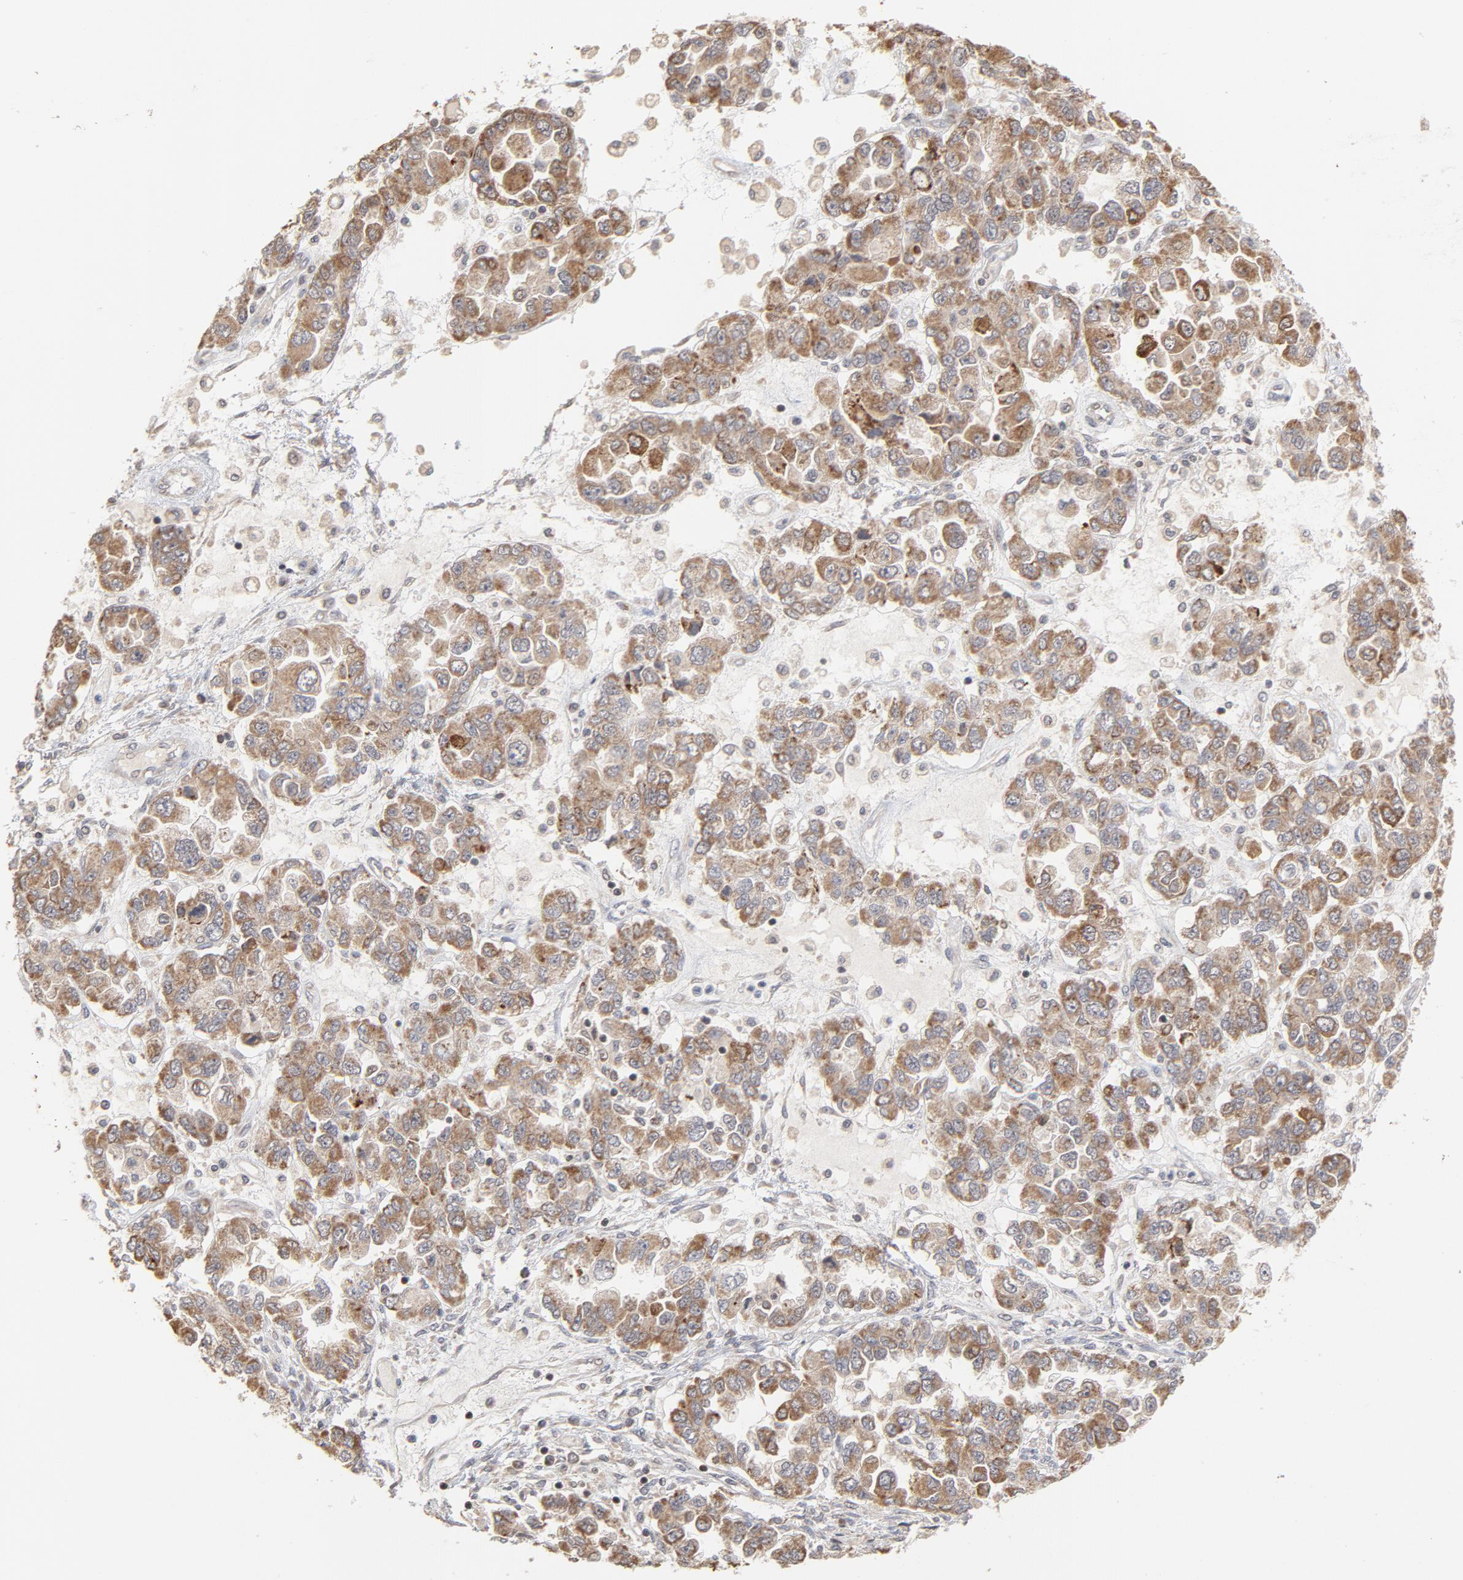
{"staining": {"intensity": "weak", "quantity": ">75%", "location": "cytoplasmic/membranous"}, "tissue": "ovarian cancer", "cell_type": "Tumor cells", "image_type": "cancer", "snomed": [{"axis": "morphology", "description": "Cystadenocarcinoma, serous, NOS"}, {"axis": "topography", "description": "Ovary"}], "caption": "Immunohistochemistry (IHC) histopathology image of neoplastic tissue: ovarian cancer (serous cystadenocarcinoma) stained using IHC reveals low levels of weak protein expression localized specifically in the cytoplasmic/membranous of tumor cells, appearing as a cytoplasmic/membranous brown color.", "gene": "ARIH1", "patient": {"sex": "female", "age": 84}}